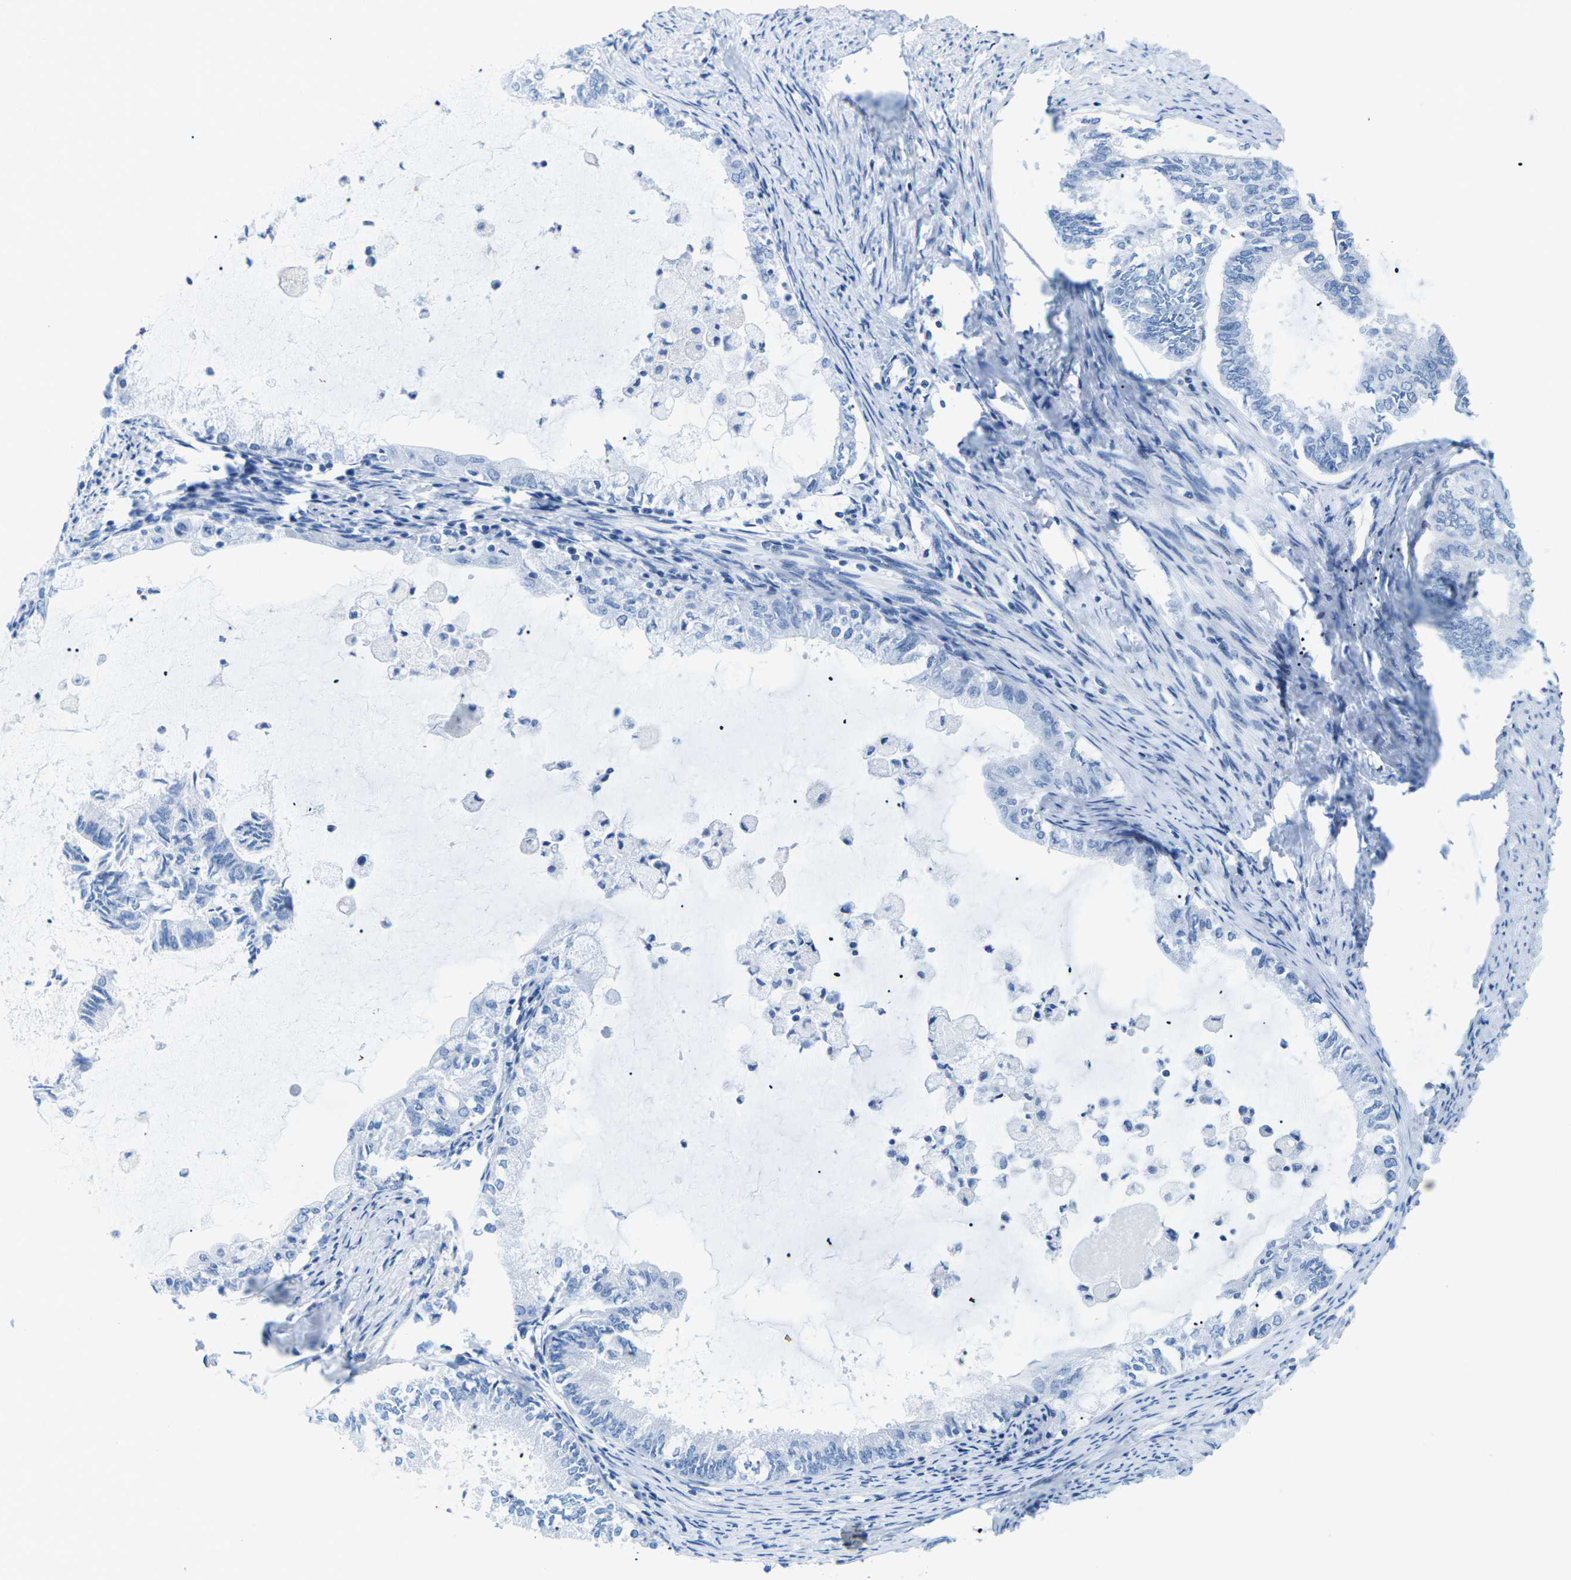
{"staining": {"intensity": "negative", "quantity": "none", "location": "none"}, "tissue": "endometrial cancer", "cell_type": "Tumor cells", "image_type": "cancer", "snomed": [{"axis": "morphology", "description": "Adenocarcinoma, NOS"}, {"axis": "topography", "description": "Endometrium"}], "caption": "Tumor cells show no significant staining in endometrial cancer. (Brightfield microscopy of DAB immunohistochemistry (IHC) at high magnification).", "gene": "SLC12A1", "patient": {"sex": "female", "age": 86}}